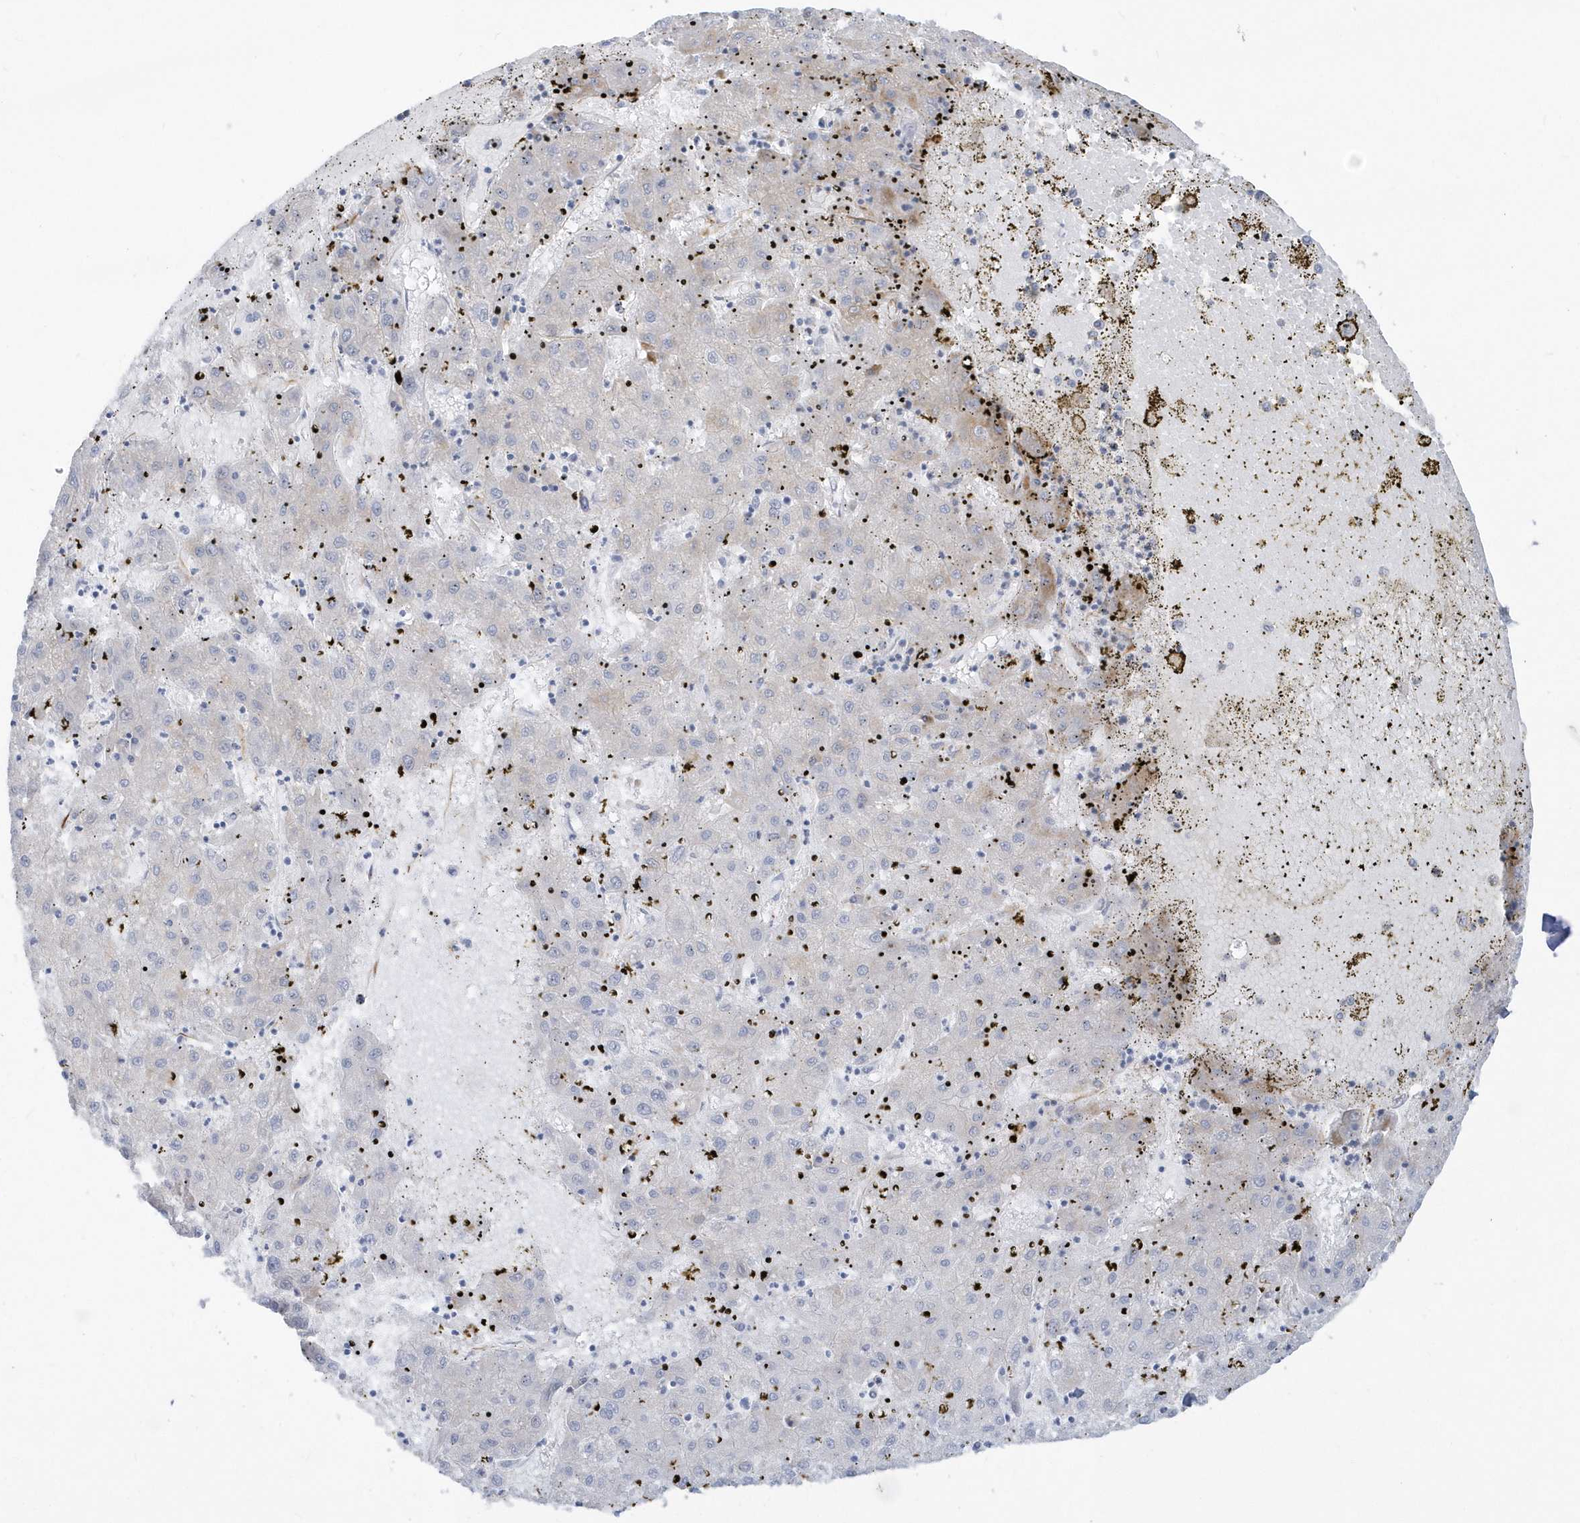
{"staining": {"intensity": "negative", "quantity": "none", "location": "none"}, "tissue": "liver cancer", "cell_type": "Tumor cells", "image_type": "cancer", "snomed": [{"axis": "morphology", "description": "Carcinoma, Hepatocellular, NOS"}, {"axis": "topography", "description": "Liver"}], "caption": "This micrograph is of liver hepatocellular carcinoma stained with immunohistochemistry (IHC) to label a protein in brown with the nuclei are counter-stained blue. There is no expression in tumor cells.", "gene": "PPIL6", "patient": {"sex": "male", "age": 72}}